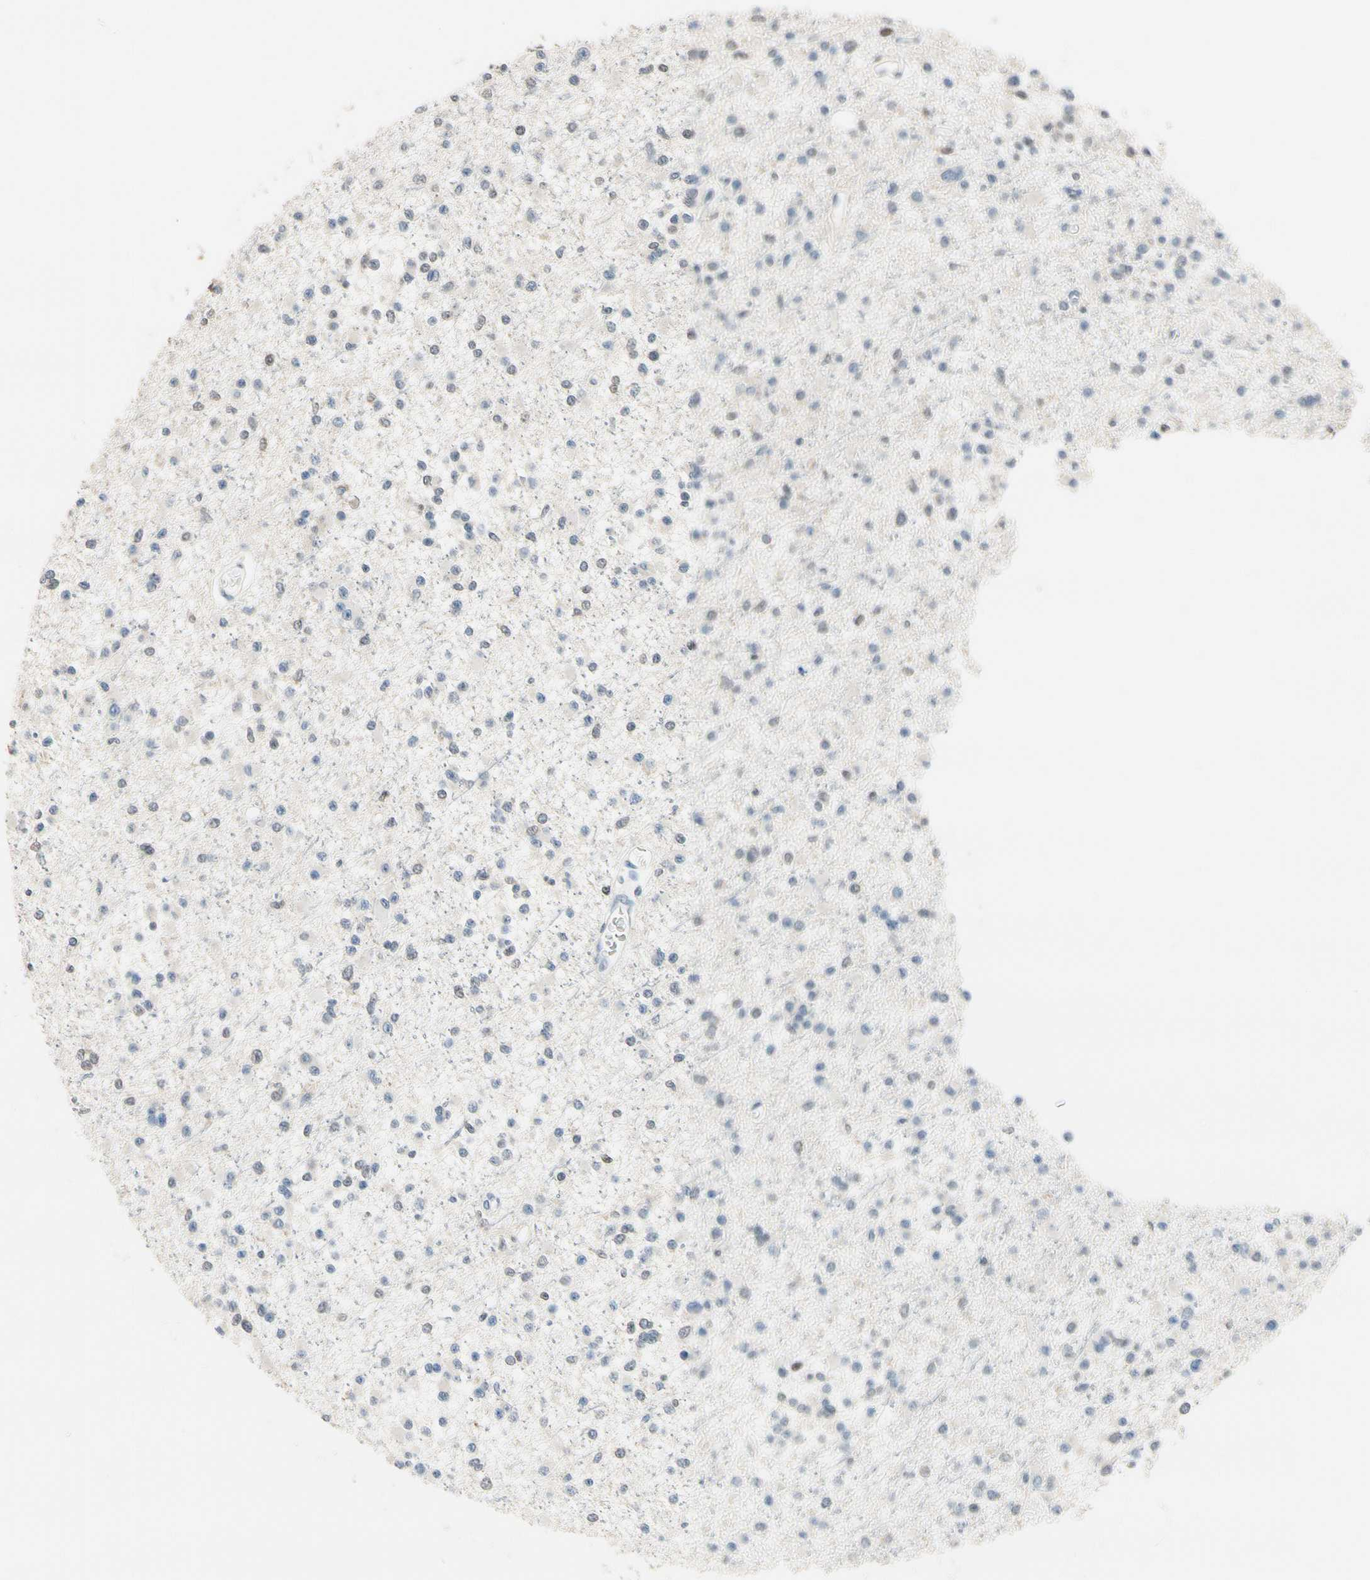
{"staining": {"intensity": "weak", "quantity": "<25%", "location": "nuclear"}, "tissue": "glioma", "cell_type": "Tumor cells", "image_type": "cancer", "snomed": [{"axis": "morphology", "description": "Glioma, malignant, Low grade"}, {"axis": "topography", "description": "Brain"}], "caption": "A high-resolution histopathology image shows immunohistochemistry staining of glioma, which exhibits no significant staining in tumor cells. (Brightfield microscopy of DAB immunohistochemistry (IHC) at high magnification).", "gene": "NFATC2", "patient": {"sex": "female", "age": 22}}